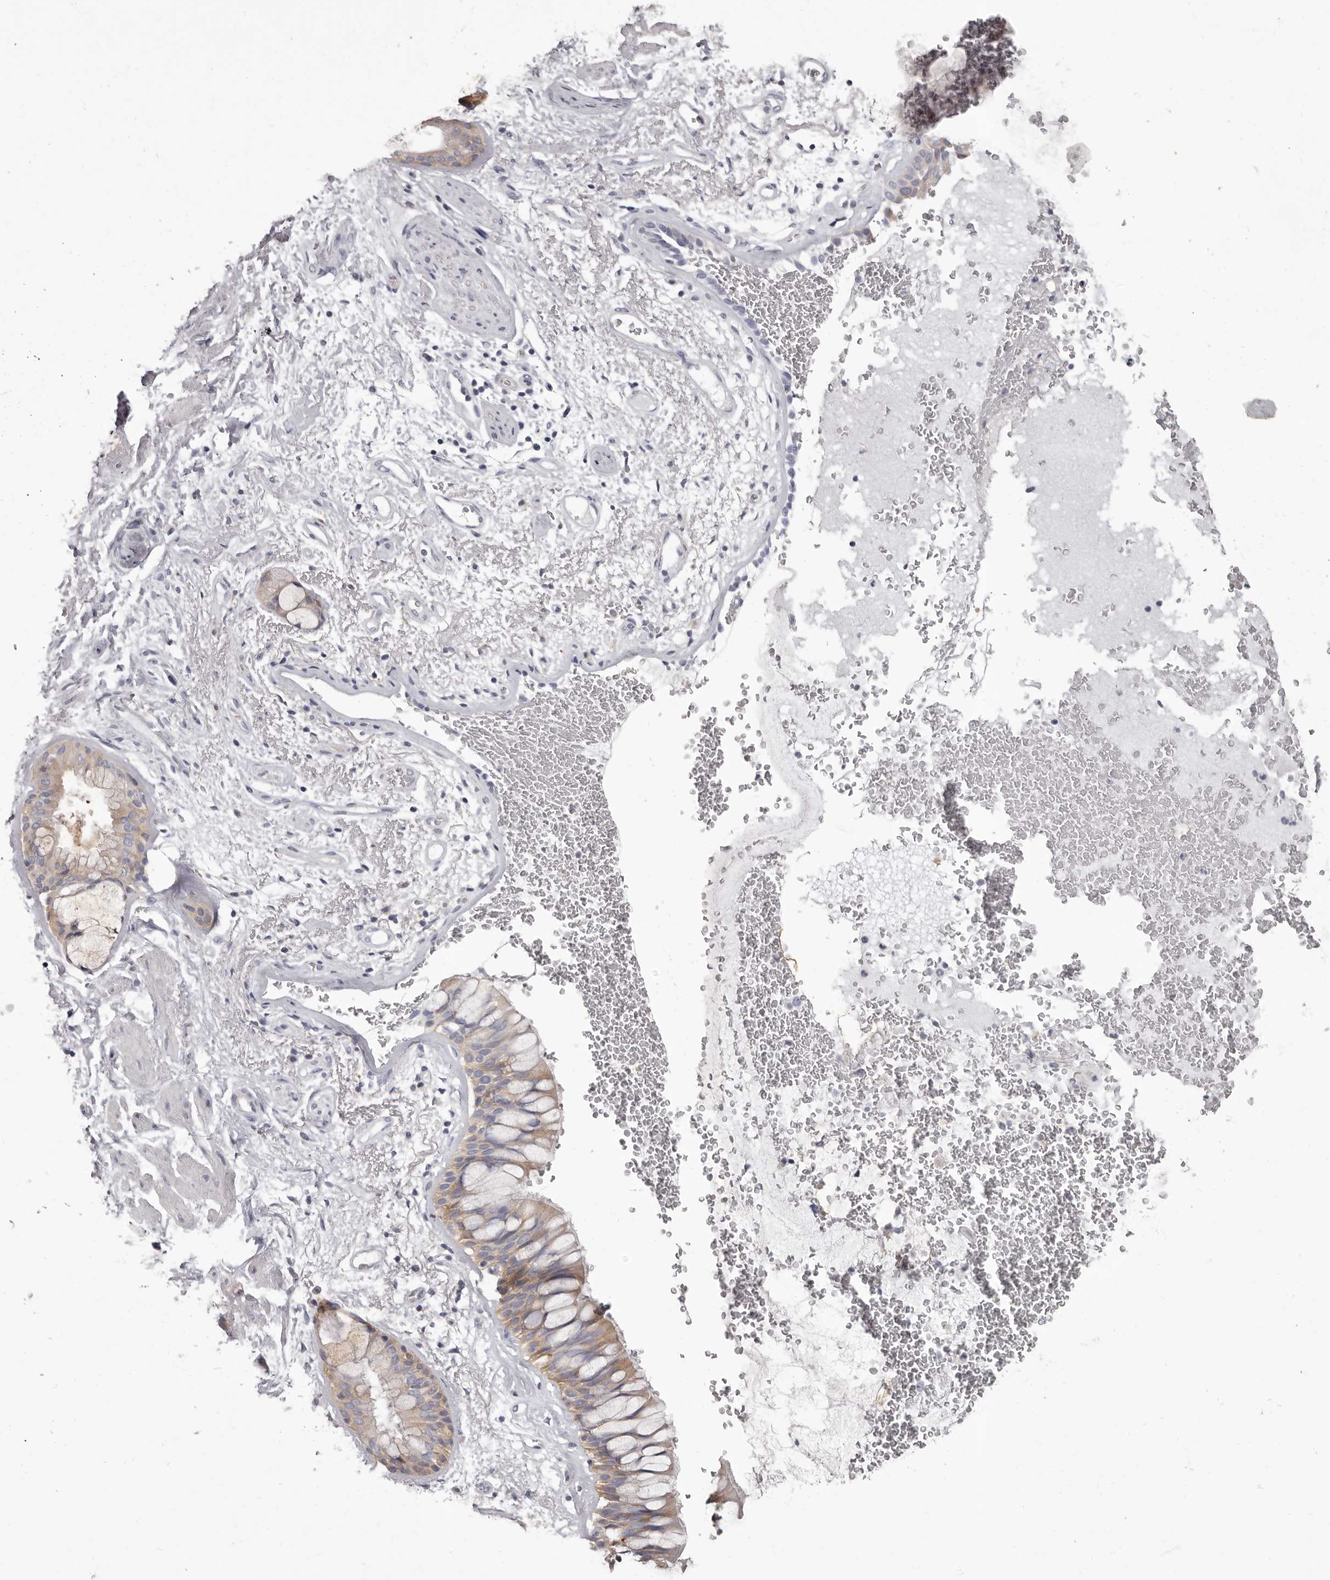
{"staining": {"intensity": "weak", "quantity": "25%-75%", "location": "cytoplasmic/membranous"}, "tissue": "bronchus", "cell_type": "Respiratory epithelial cells", "image_type": "normal", "snomed": [{"axis": "morphology", "description": "Normal tissue, NOS"}, {"axis": "morphology", "description": "Squamous cell carcinoma, NOS"}, {"axis": "topography", "description": "Lymph node"}, {"axis": "topography", "description": "Bronchus"}, {"axis": "topography", "description": "Lung"}], "caption": "The photomicrograph shows immunohistochemical staining of unremarkable bronchus. There is weak cytoplasmic/membranous staining is appreciated in about 25%-75% of respiratory epithelial cells.", "gene": "APEH", "patient": {"sex": "male", "age": 66}}